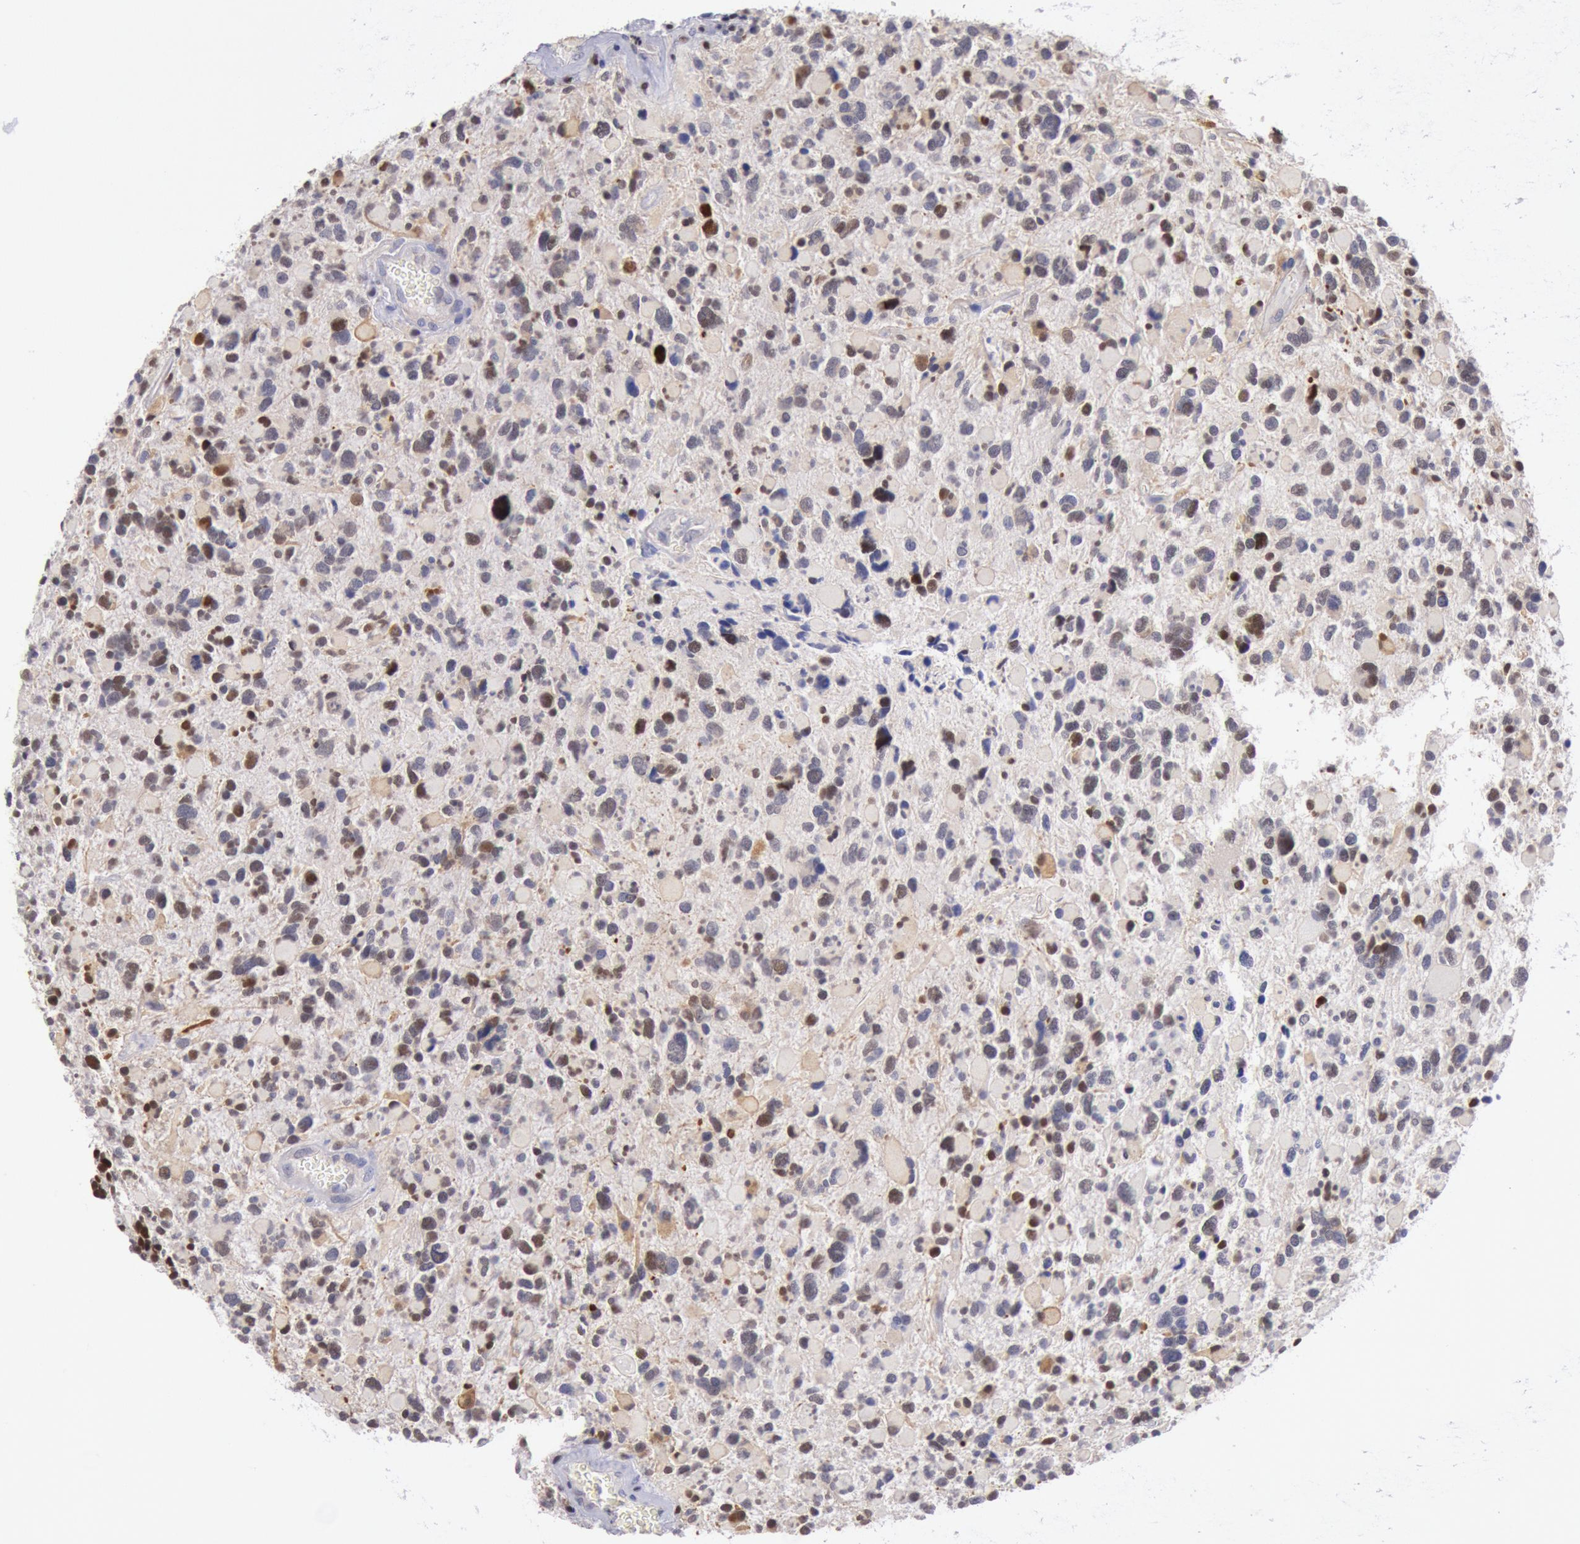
{"staining": {"intensity": "moderate", "quantity": "<25%", "location": "nuclear"}, "tissue": "glioma", "cell_type": "Tumor cells", "image_type": "cancer", "snomed": [{"axis": "morphology", "description": "Glioma, malignant, High grade"}, {"axis": "topography", "description": "Brain"}], "caption": "IHC (DAB) staining of human malignant glioma (high-grade) reveals moderate nuclear protein staining in about <25% of tumor cells.", "gene": "RPS6KA5", "patient": {"sex": "female", "age": 37}}